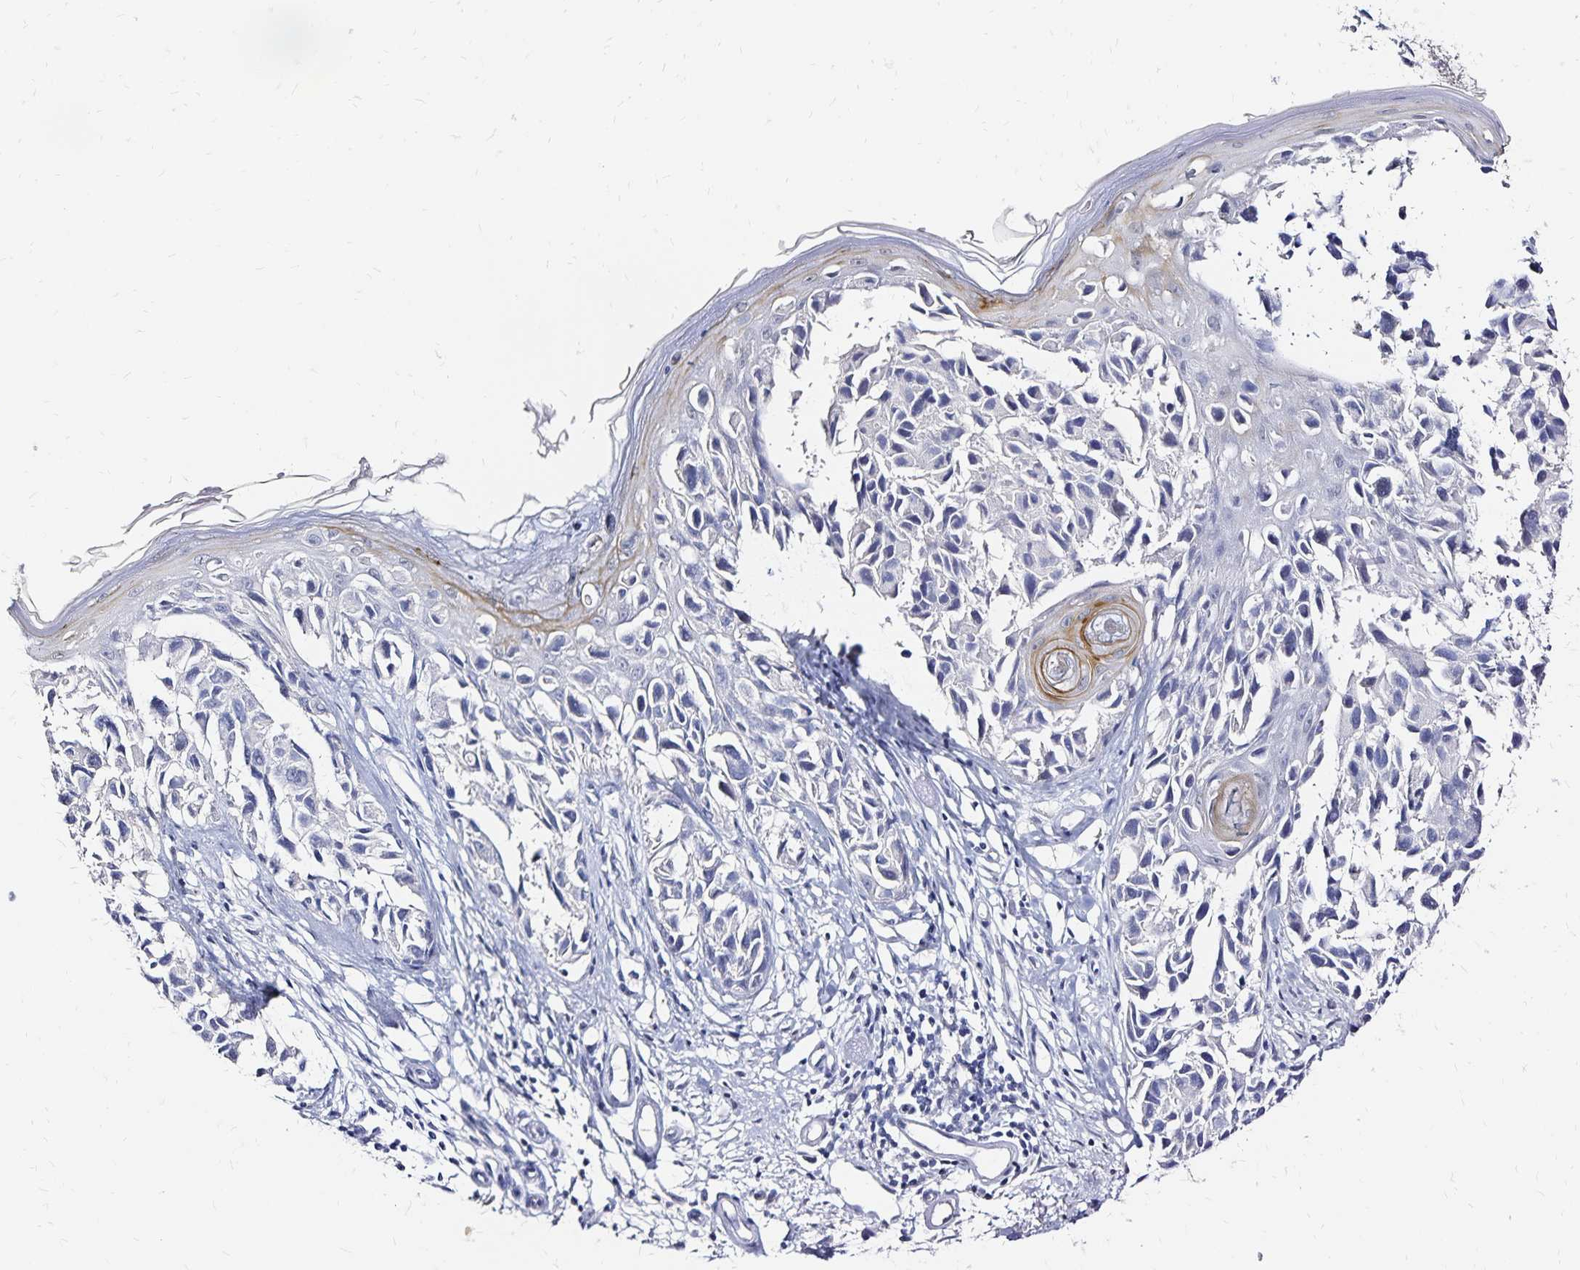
{"staining": {"intensity": "negative", "quantity": "none", "location": "none"}, "tissue": "melanoma", "cell_type": "Tumor cells", "image_type": "cancer", "snomed": [{"axis": "morphology", "description": "Malignant melanoma, NOS"}, {"axis": "topography", "description": "Skin"}], "caption": "This is a micrograph of immunohistochemistry staining of malignant melanoma, which shows no positivity in tumor cells.", "gene": "SLC5A1", "patient": {"sex": "male", "age": 73}}